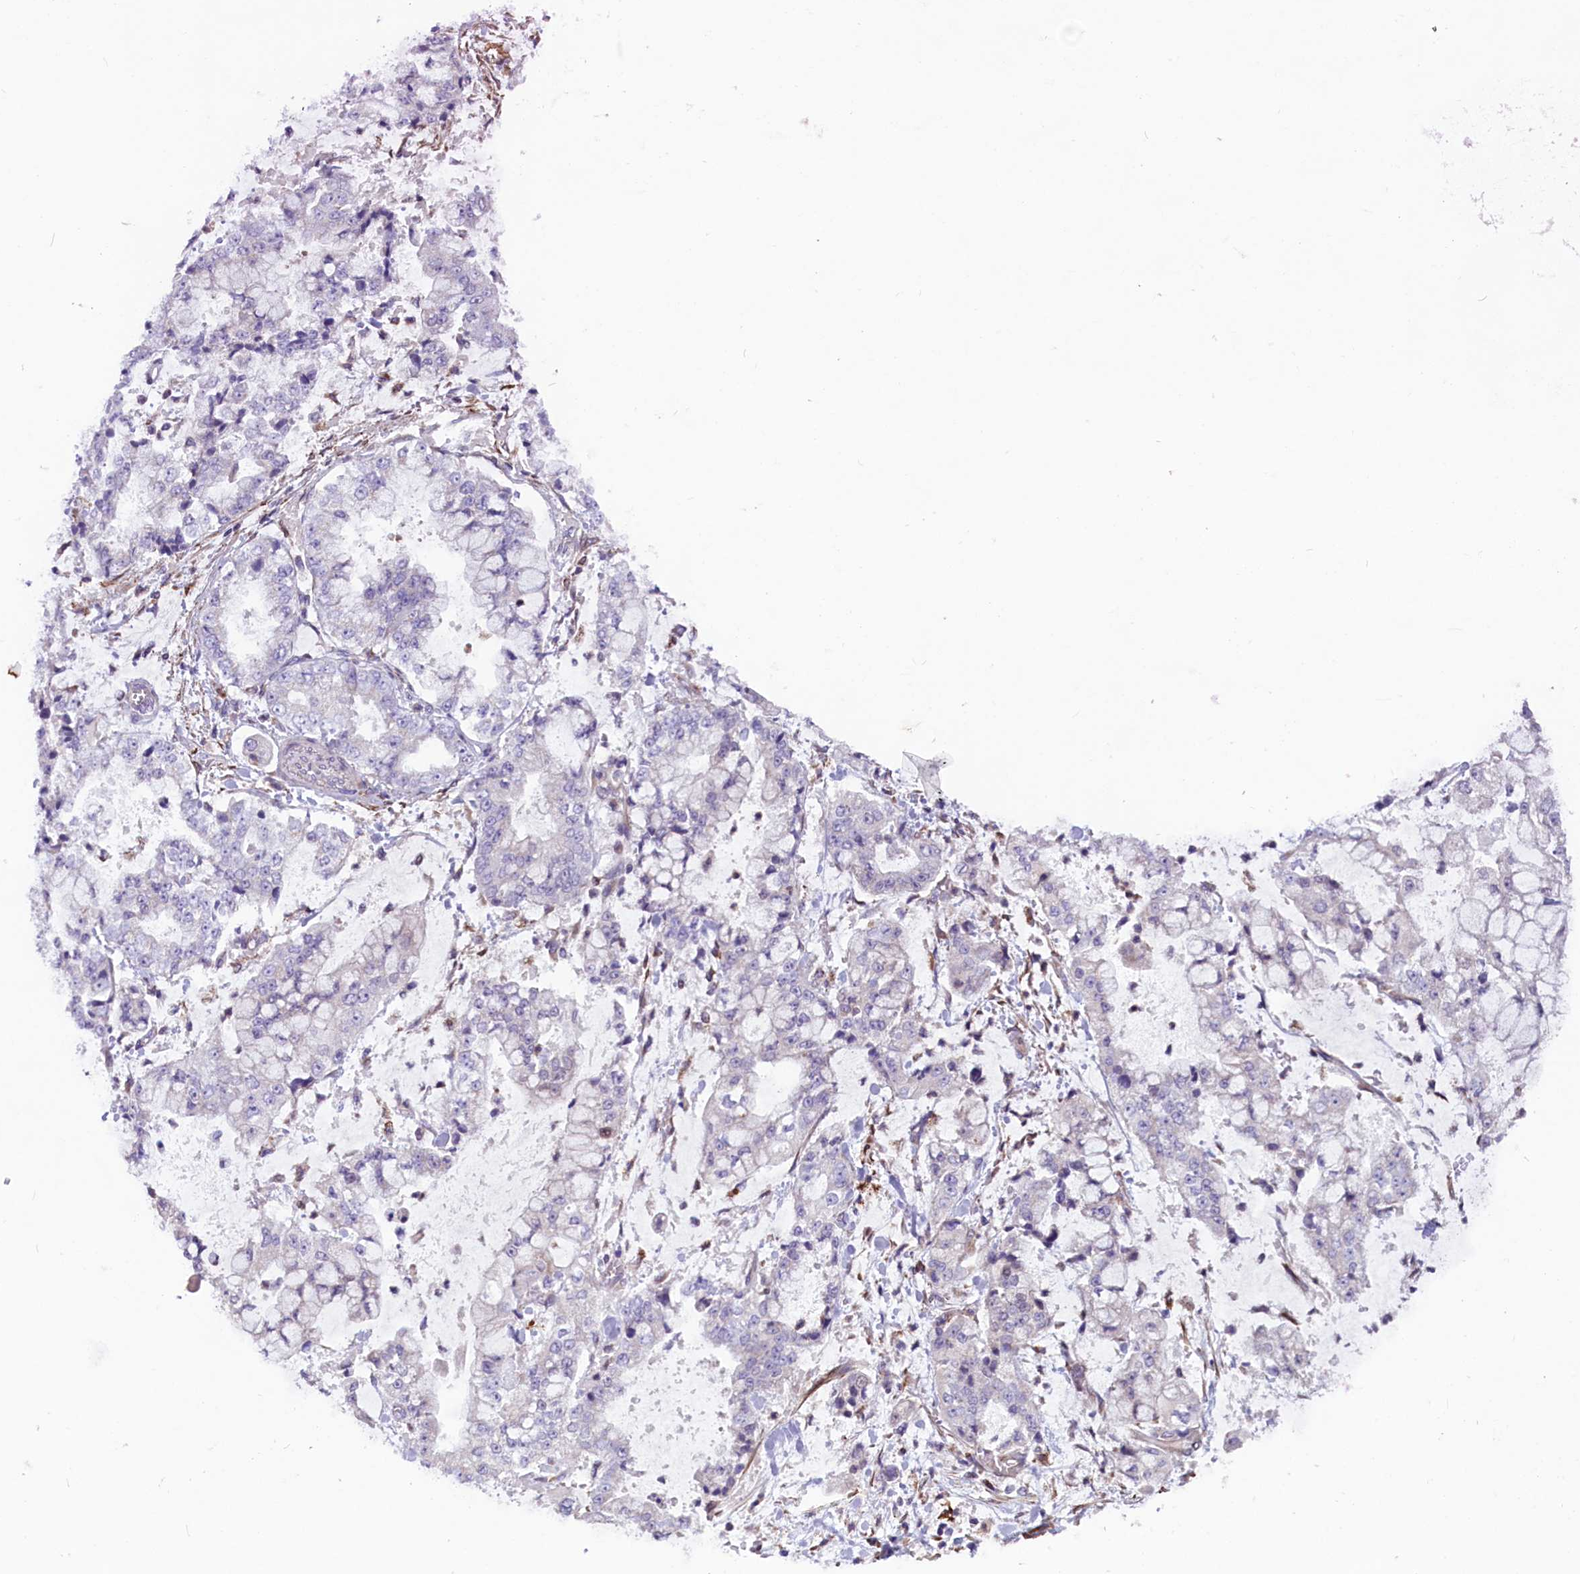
{"staining": {"intensity": "negative", "quantity": "none", "location": "none"}, "tissue": "stomach cancer", "cell_type": "Tumor cells", "image_type": "cancer", "snomed": [{"axis": "morphology", "description": "Adenocarcinoma, NOS"}, {"axis": "topography", "description": "Stomach"}], "caption": "Stomach adenocarcinoma stained for a protein using immunohistochemistry (IHC) shows no expression tumor cells.", "gene": "MIEF2", "patient": {"sex": "male", "age": 76}}